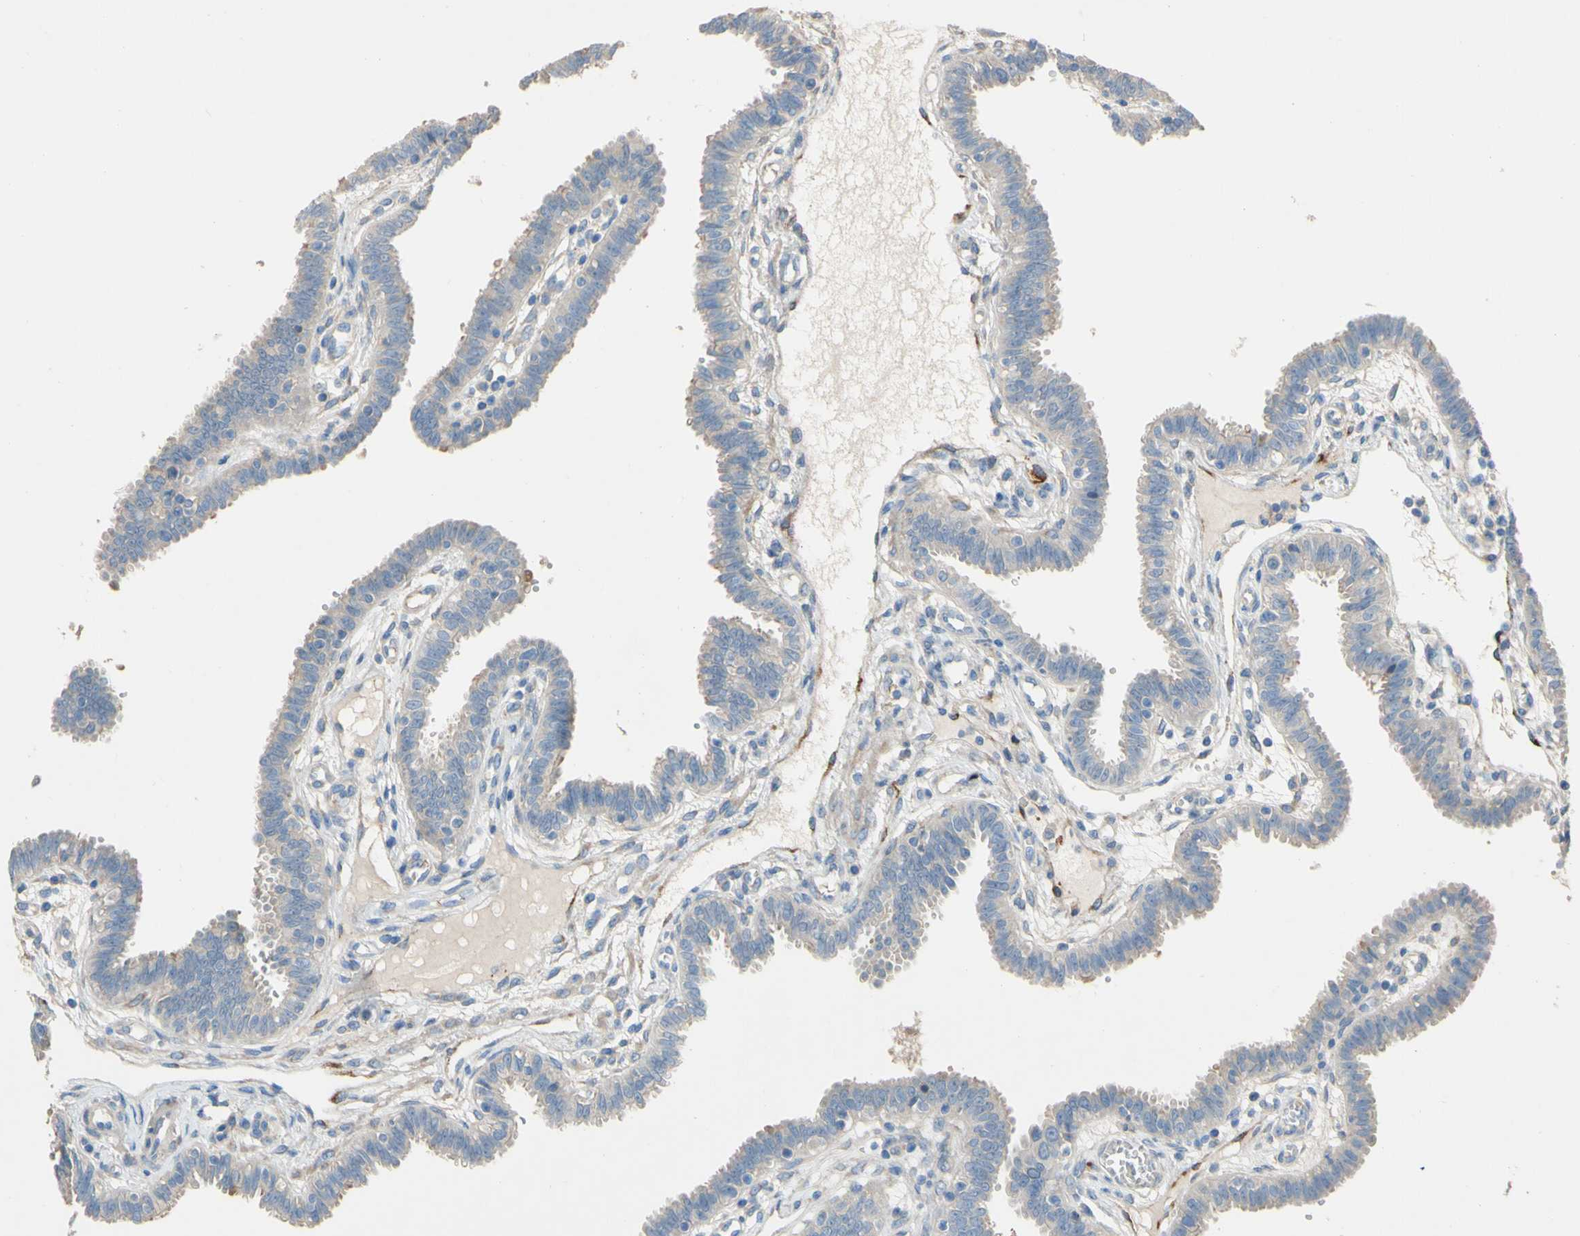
{"staining": {"intensity": "weak", "quantity": "25%-75%", "location": "cytoplasmic/membranous"}, "tissue": "fallopian tube", "cell_type": "Glandular cells", "image_type": "normal", "snomed": [{"axis": "morphology", "description": "Normal tissue, NOS"}, {"axis": "topography", "description": "Fallopian tube"}], "caption": "Glandular cells demonstrate low levels of weak cytoplasmic/membranous staining in approximately 25%-75% of cells in normal fallopian tube.", "gene": "DKK3", "patient": {"sex": "female", "age": 32}}